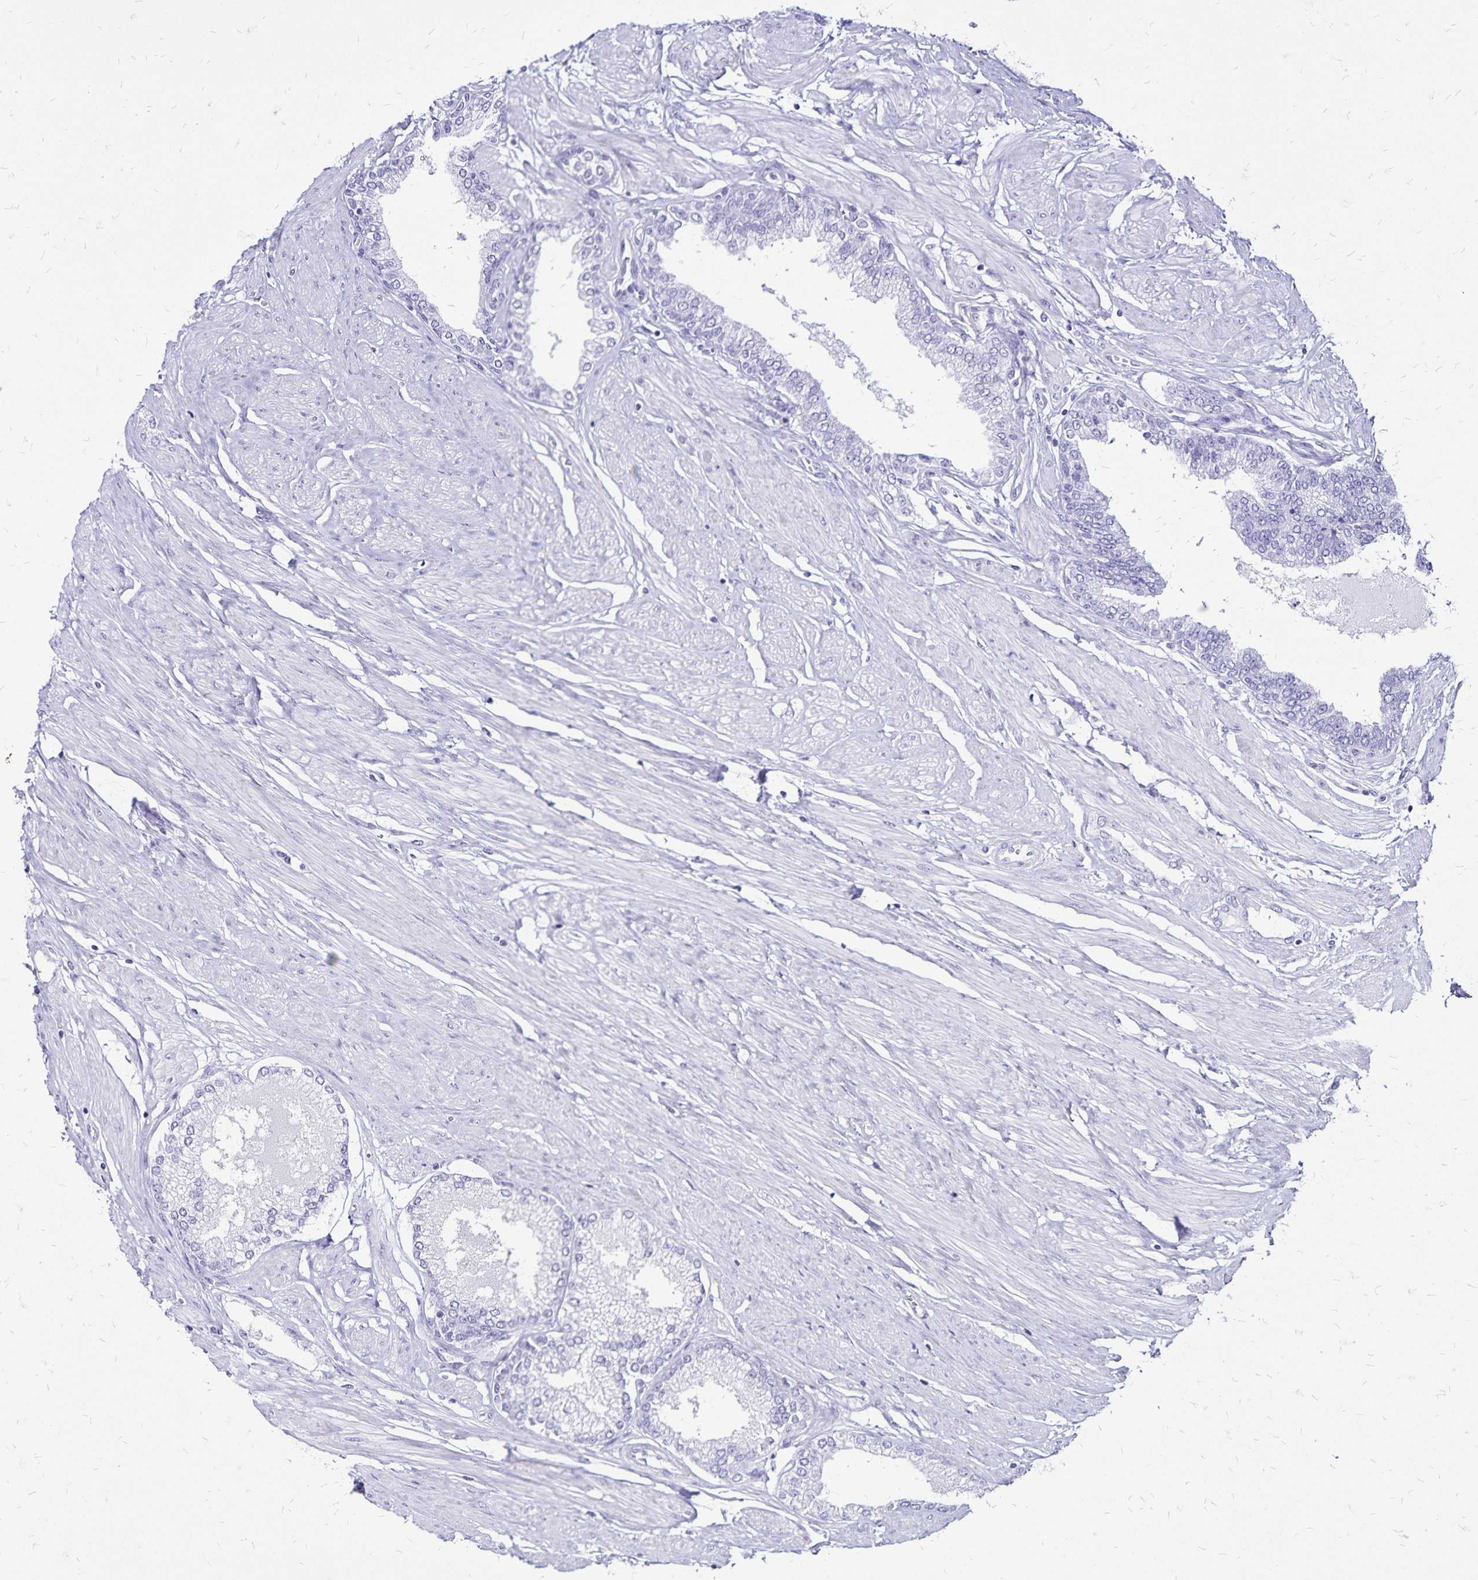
{"staining": {"intensity": "negative", "quantity": "none", "location": "none"}, "tissue": "prostate cancer", "cell_type": "Tumor cells", "image_type": "cancer", "snomed": [{"axis": "morphology", "description": "Adenocarcinoma, Low grade"}, {"axis": "topography", "description": "Prostate"}], "caption": "This is an immunohistochemistry (IHC) micrograph of low-grade adenocarcinoma (prostate). There is no staining in tumor cells.", "gene": "LIN28B", "patient": {"sex": "male", "age": 55}}